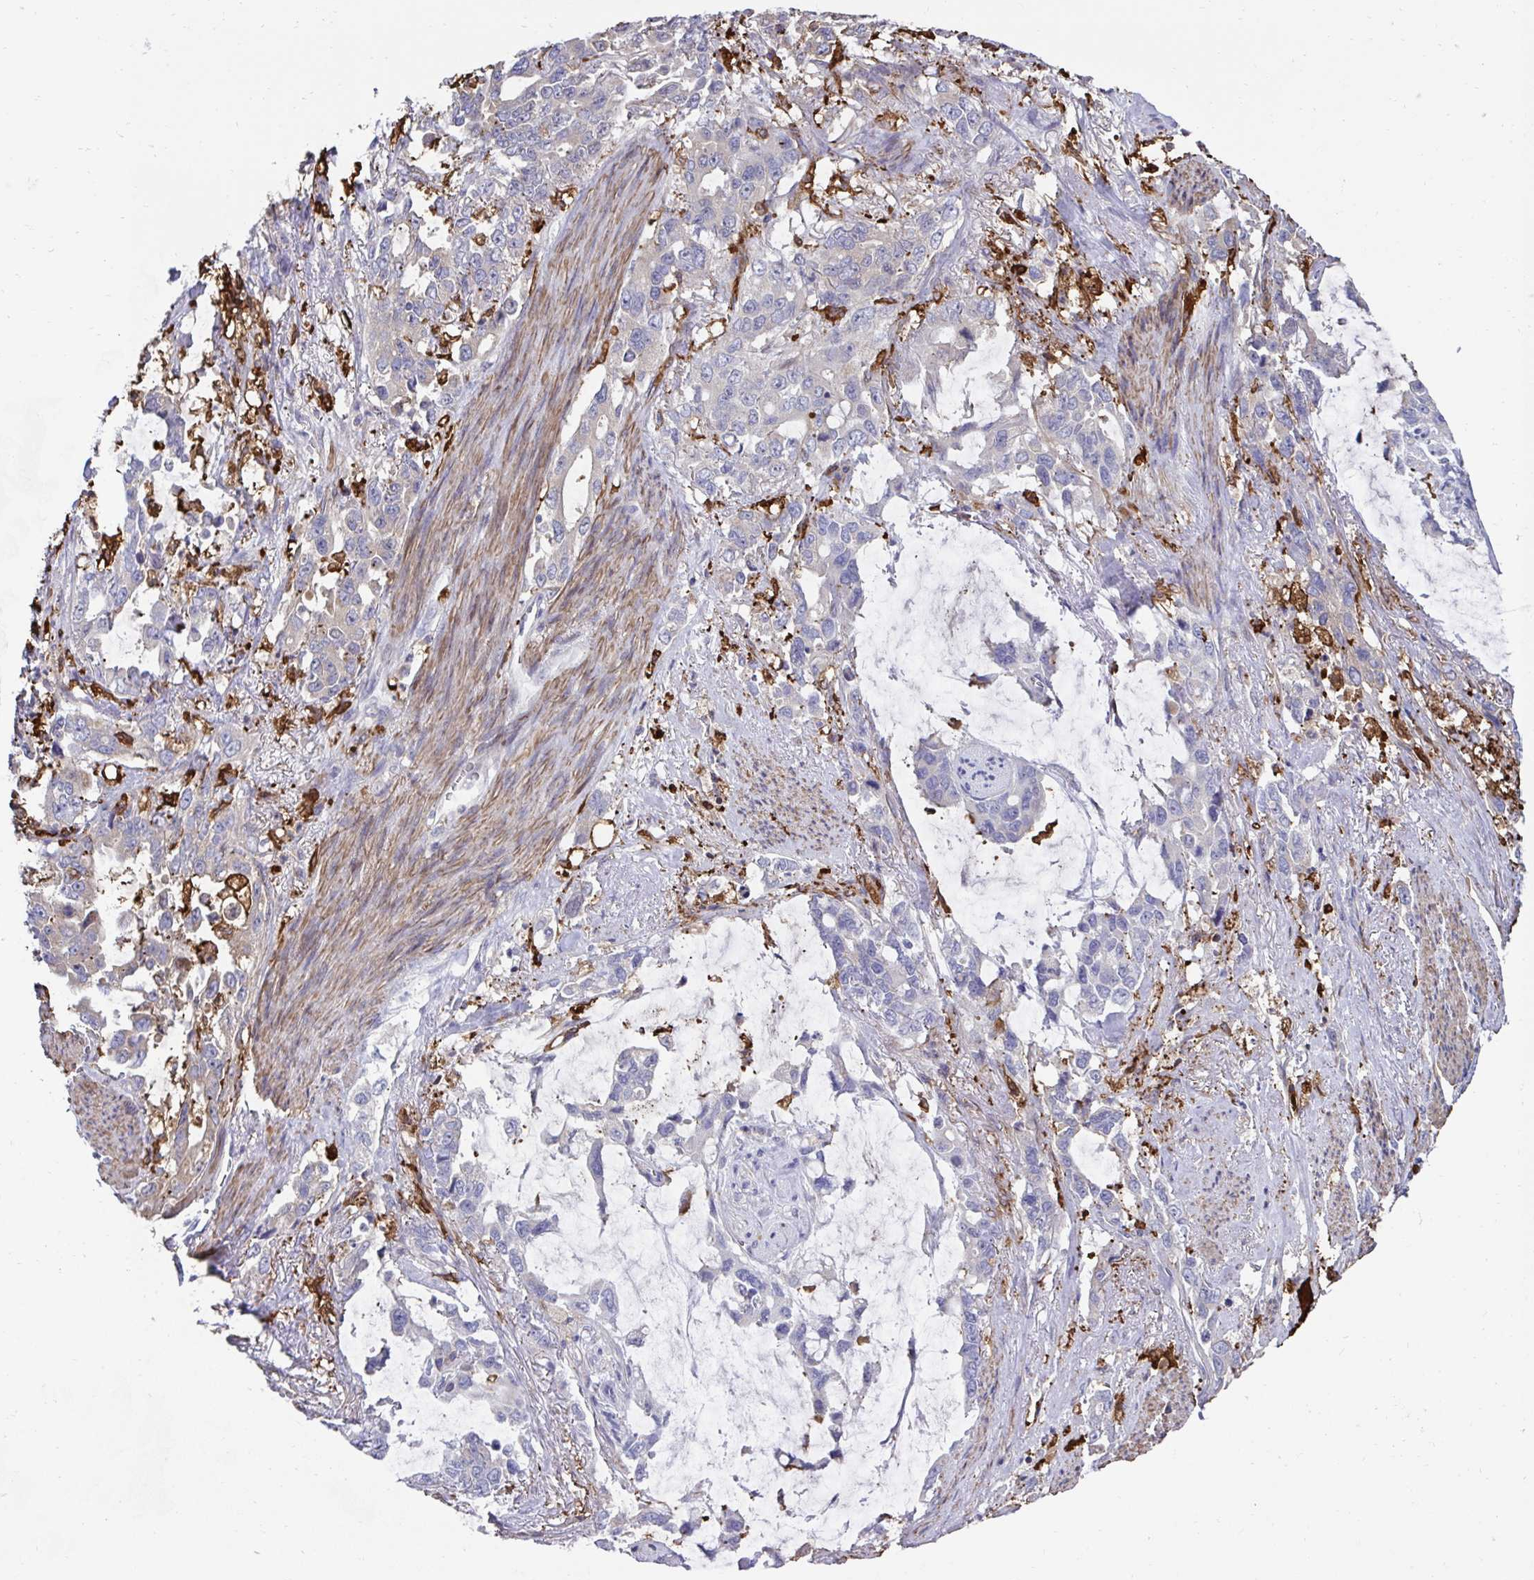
{"staining": {"intensity": "negative", "quantity": "none", "location": "none"}, "tissue": "stomach cancer", "cell_type": "Tumor cells", "image_type": "cancer", "snomed": [{"axis": "morphology", "description": "Adenocarcinoma, NOS"}, {"axis": "topography", "description": "Stomach, upper"}], "caption": "Stomach cancer (adenocarcinoma) stained for a protein using IHC demonstrates no staining tumor cells.", "gene": "FBXL13", "patient": {"sex": "male", "age": 85}}